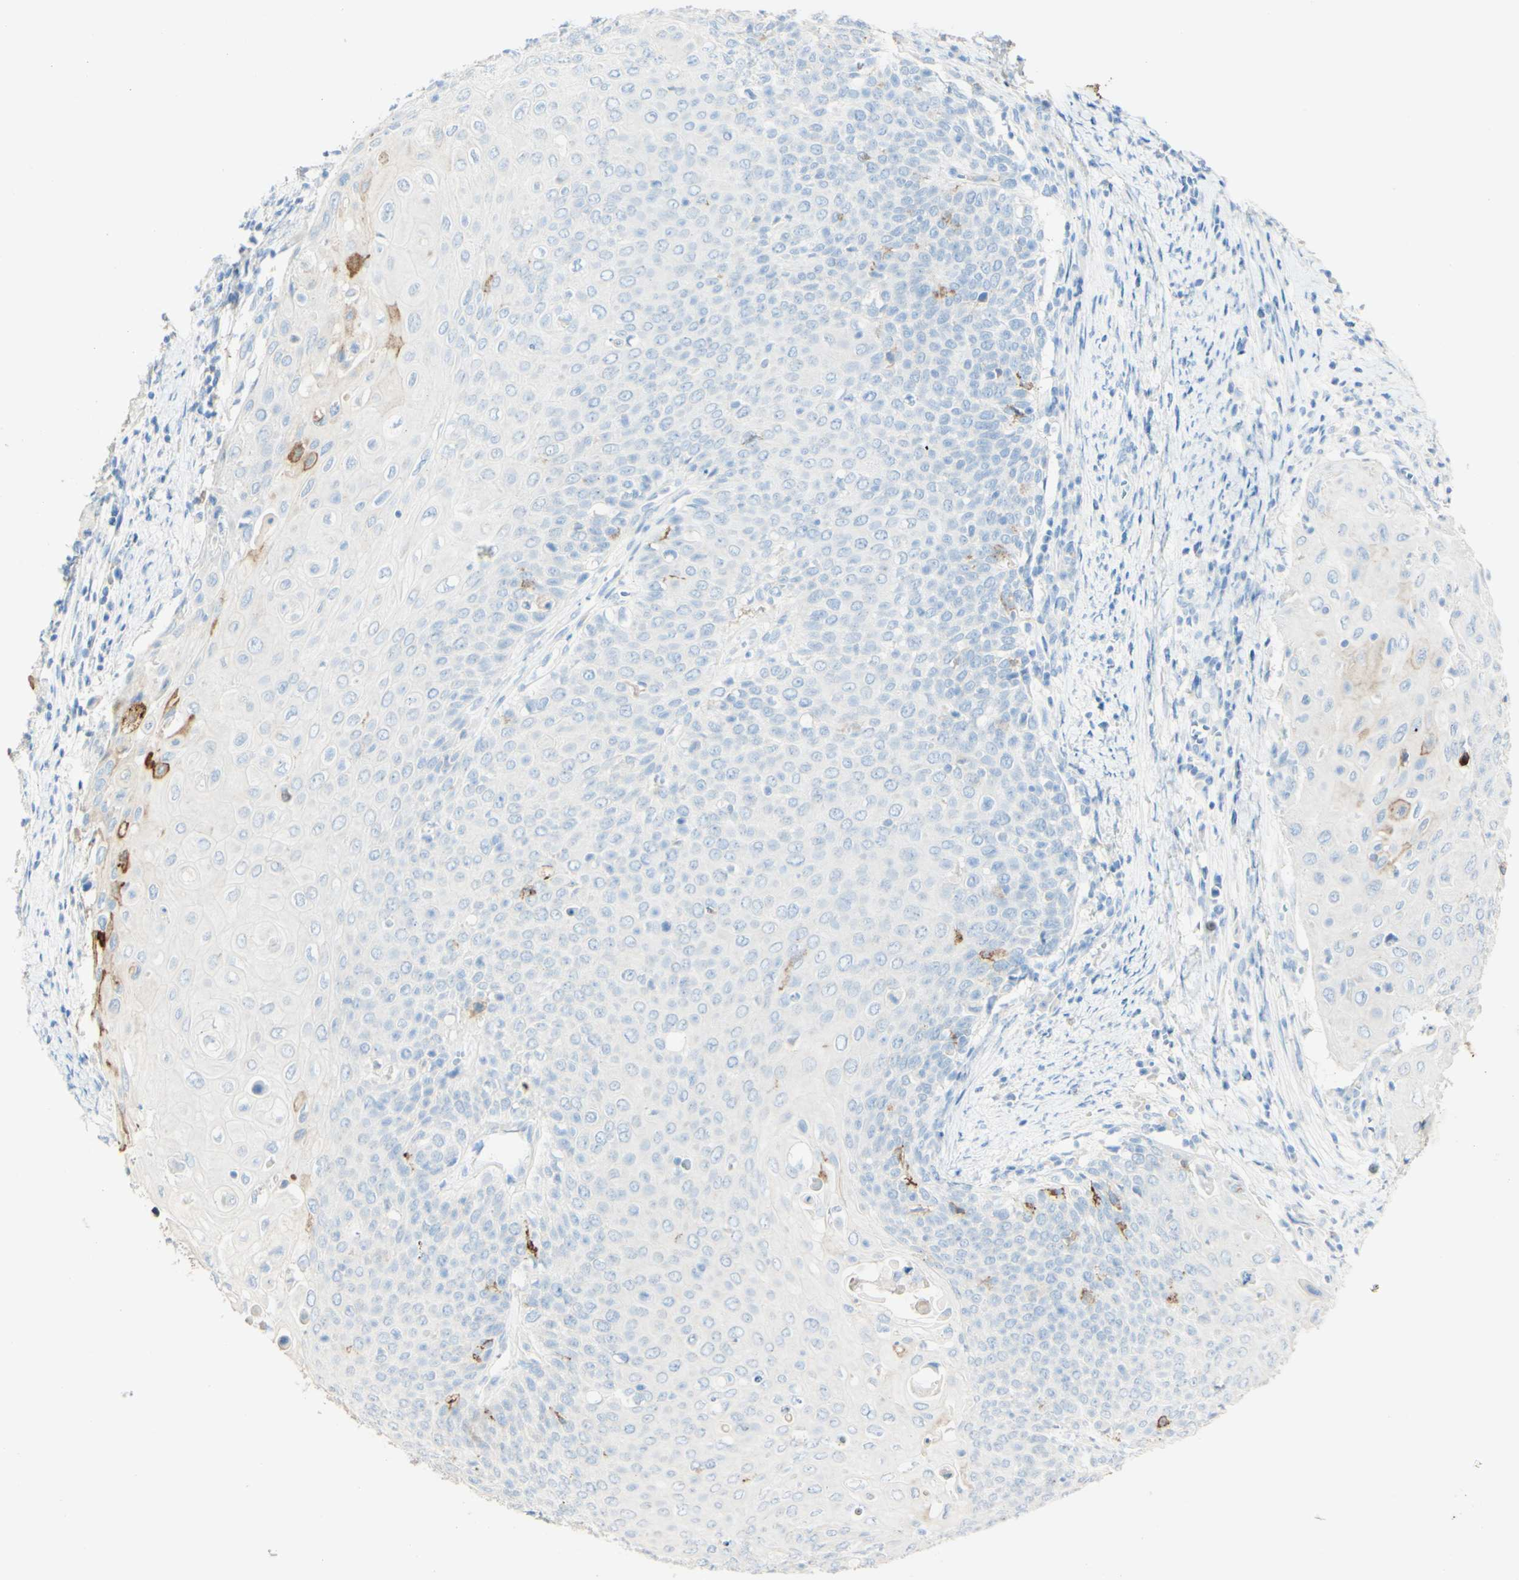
{"staining": {"intensity": "negative", "quantity": "none", "location": "none"}, "tissue": "cervical cancer", "cell_type": "Tumor cells", "image_type": "cancer", "snomed": [{"axis": "morphology", "description": "Squamous cell carcinoma, NOS"}, {"axis": "topography", "description": "Cervix"}], "caption": "Cervical cancer was stained to show a protein in brown. There is no significant positivity in tumor cells. The staining is performed using DAB (3,3'-diaminobenzidine) brown chromogen with nuclei counter-stained in using hematoxylin.", "gene": "PIGR", "patient": {"sex": "female", "age": 39}}